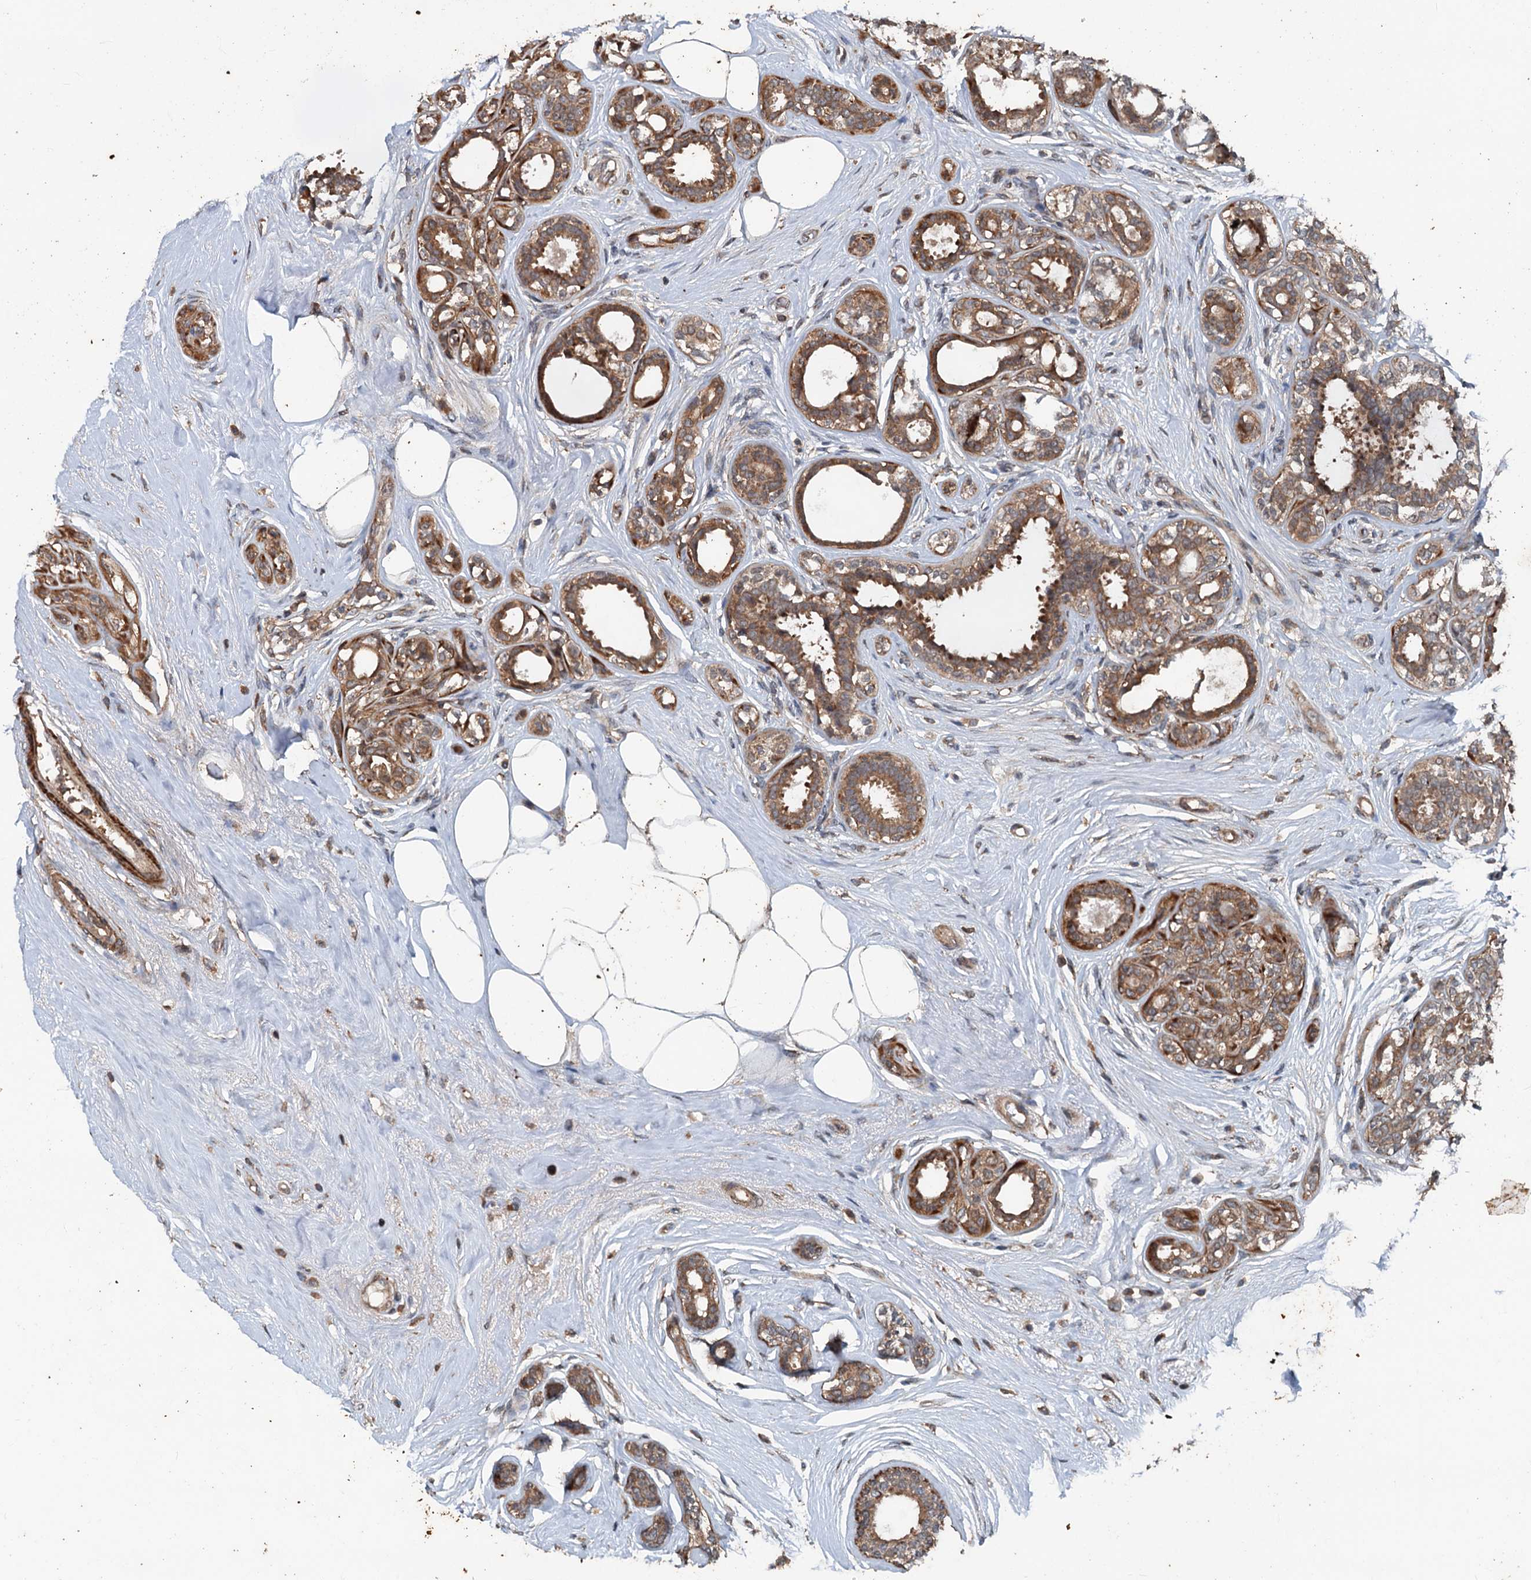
{"staining": {"intensity": "moderate", "quantity": ">75%", "location": "cytoplasmic/membranous"}, "tissue": "breast cancer", "cell_type": "Tumor cells", "image_type": "cancer", "snomed": [{"axis": "morphology", "description": "Lobular carcinoma"}, {"axis": "topography", "description": "Breast"}], "caption": "Tumor cells reveal medium levels of moderate cytoplasmic/membranous staining in approximately >75% of cells in human breast lobular carcinoma. (DAB (3,3'-diaminobenzidine) IHC with brightfield microscopy, high magnification).", "gene": "TEDC1", "patient": {"sex": "female", "age": 51}}